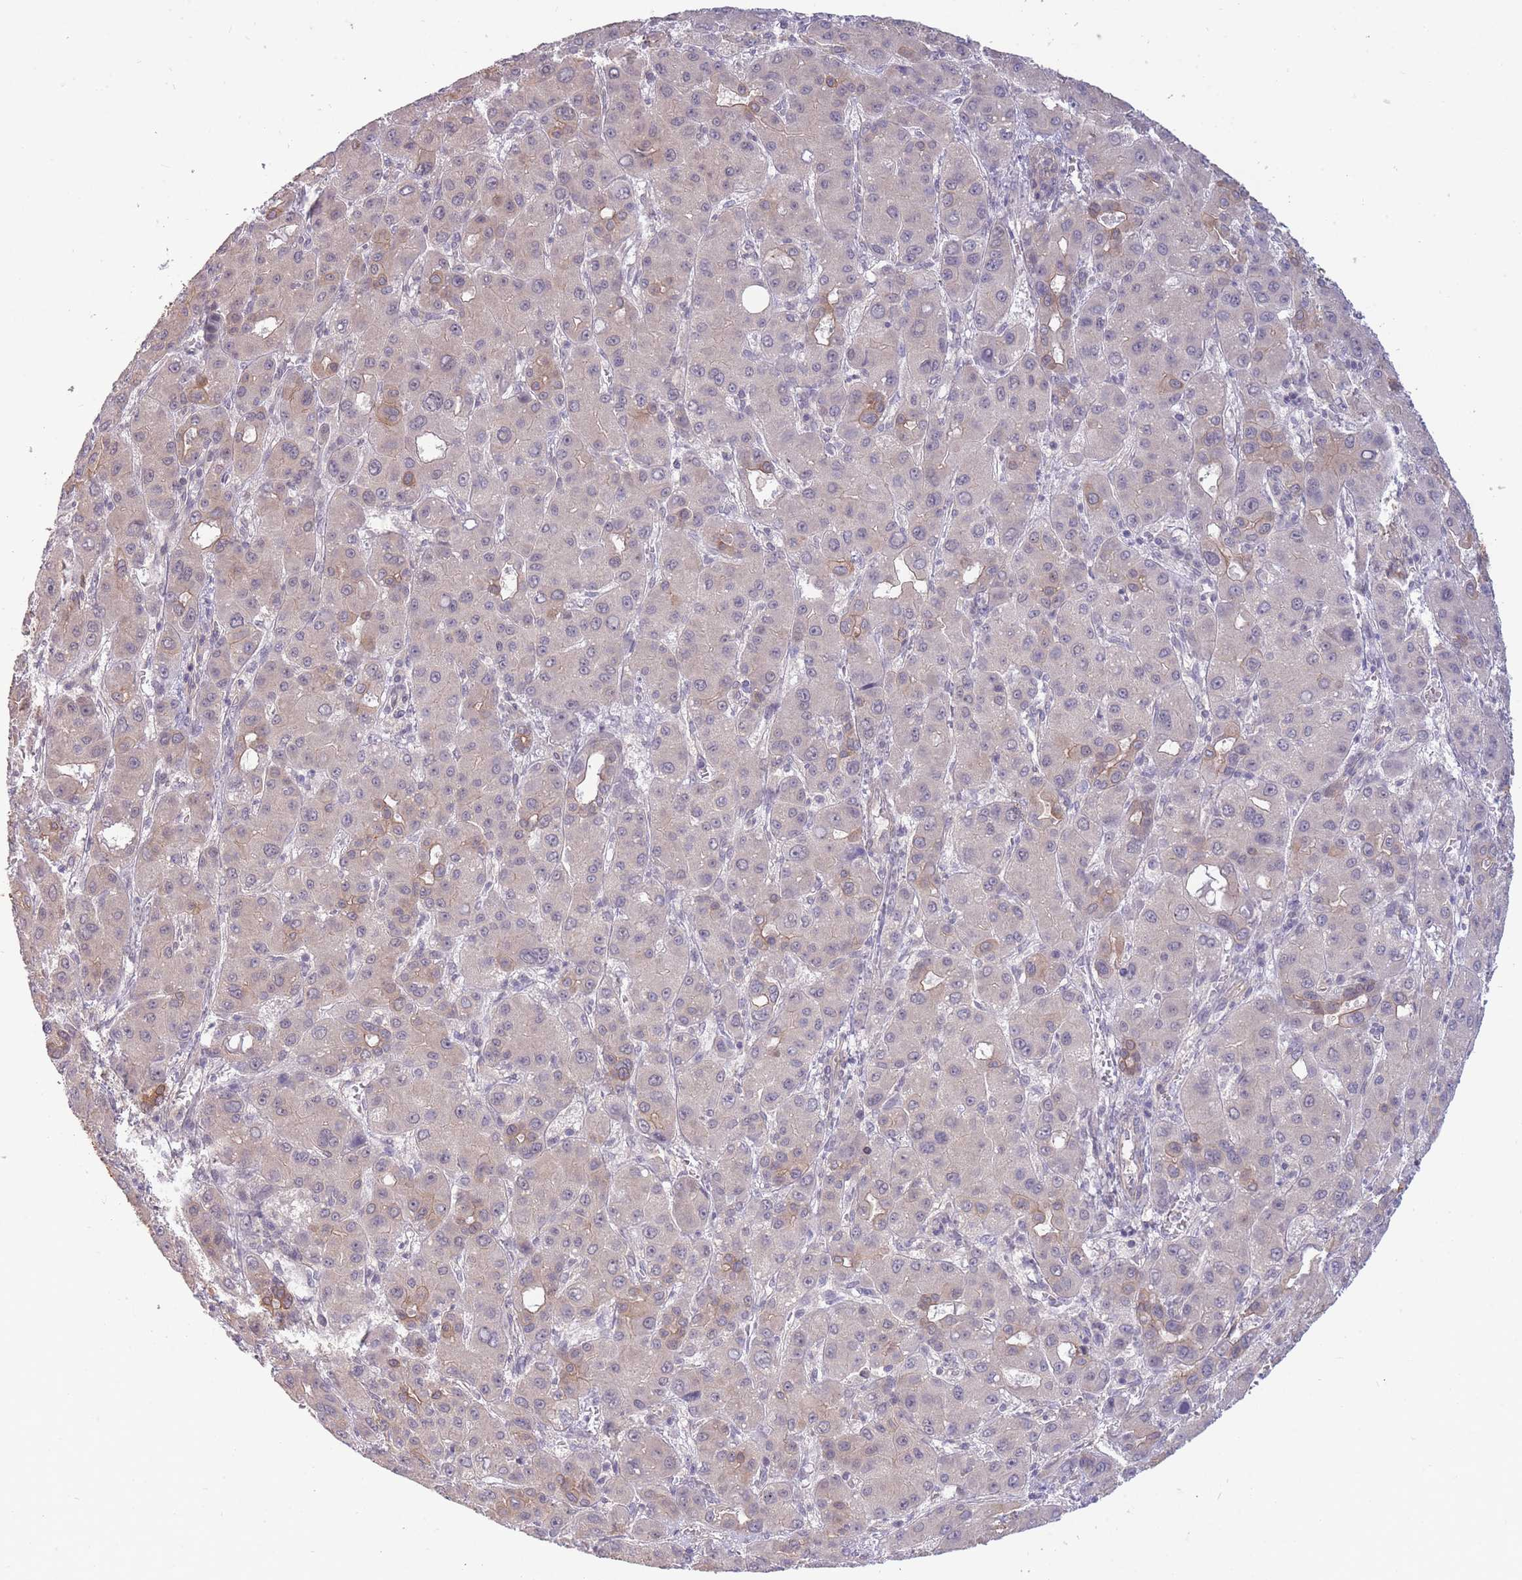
{"staining": {"intensity": "weak", "quantity": "25%-75%", "location": "cytoplasmic/membranous,nuclear"}, "tissue": "liver cancer", "cell_type": "Tumor cells", "image_type": "cancer", "snomed": [{"axis": "morphology", "description": "Carcinoma, Hepatocellular, NOS"}, {"axis": "topography", "description": "Liver"}], "caption": "Protein expression analysis of liver cancer (hepatocellular carcinoma) shows weak cytoplasmic/membranous and nuclear positivity in about 25%-75% of tumor cells.", "gene": "SMC6", "patient": {"sex": "male", "age": 55}}